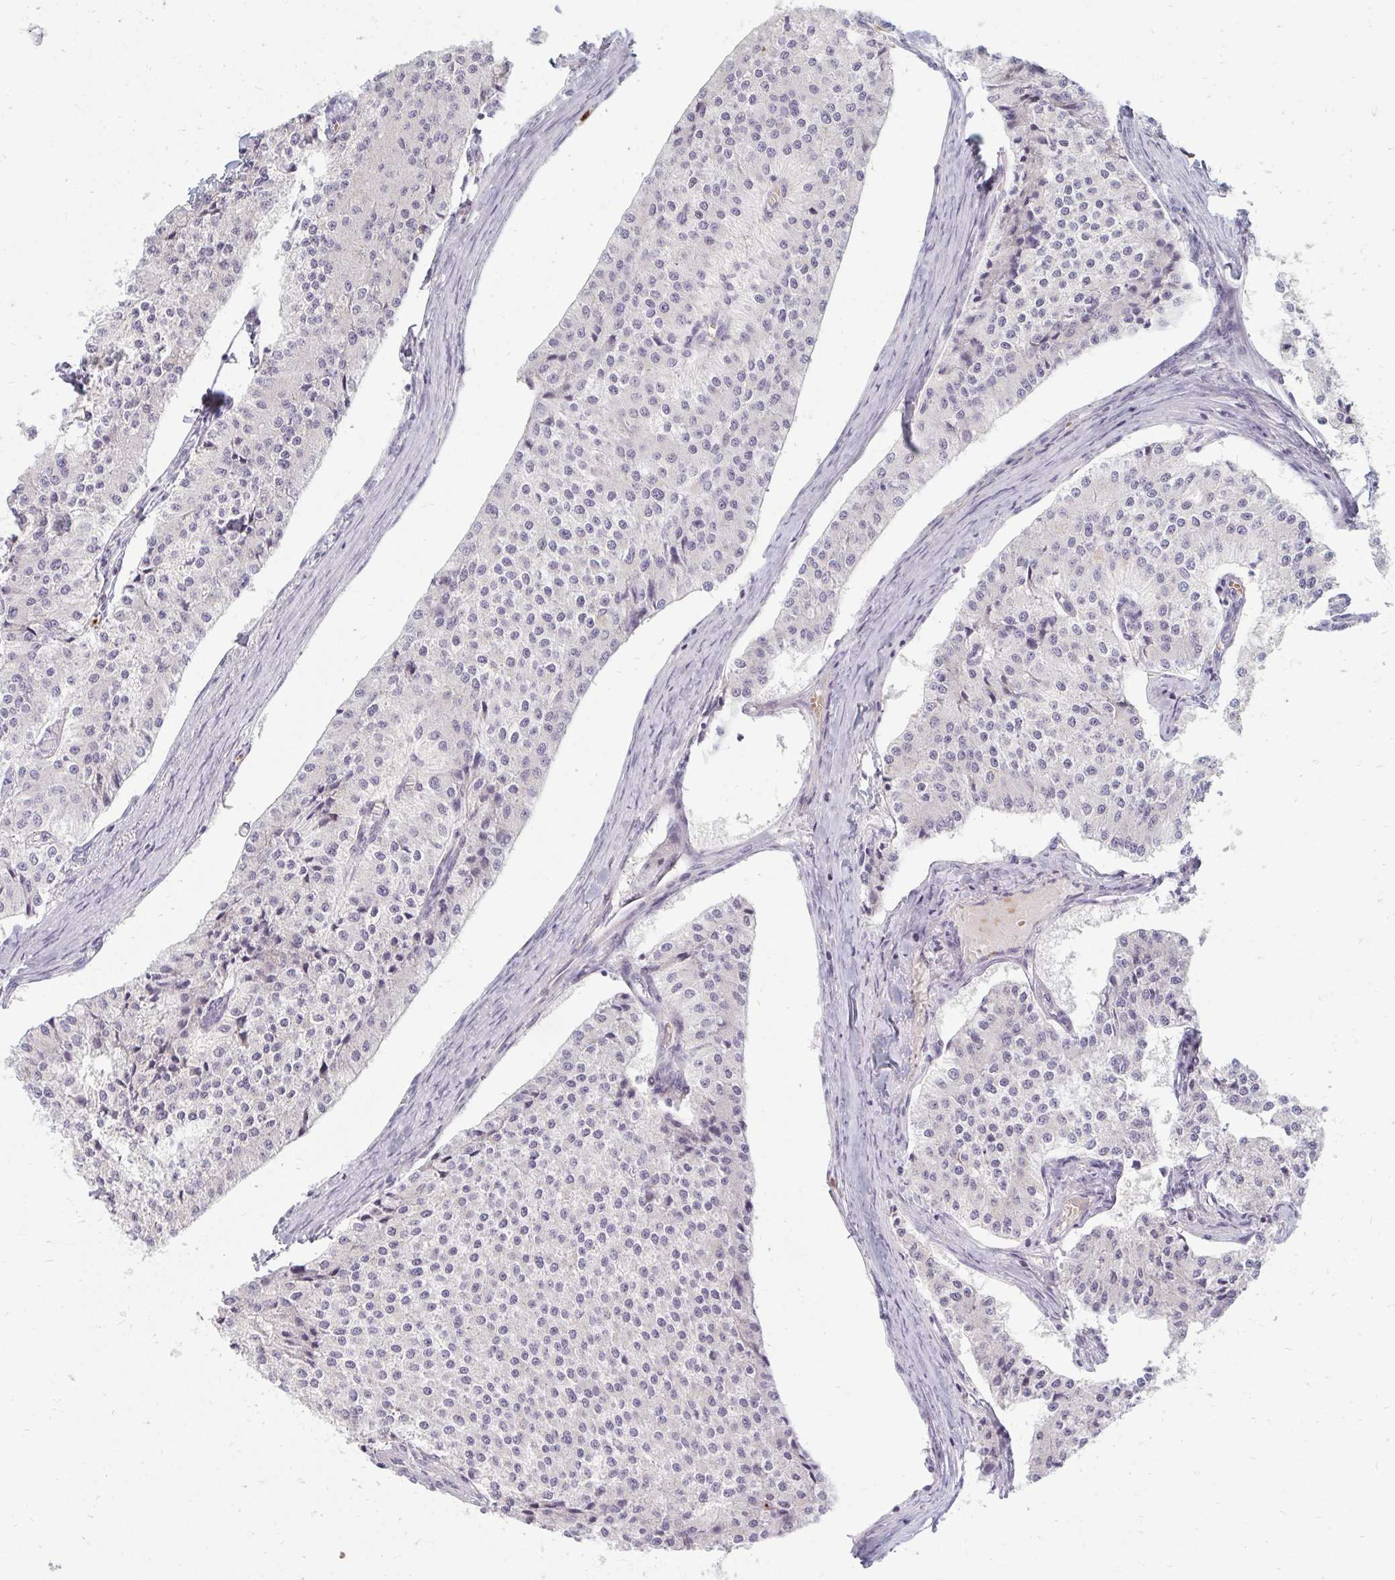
{"staining": {"intensity": "negative", "quantity": "none", "location": "none"}, "tissue": "carcinoid", "cell_type": "Tumor cells", "image_type": "cancer", "snomed": [{"axis": "morphology", "description": "Carcinoid, malignant, NOS"}, {"axis": "topography", "description": "Colon"}], "caption": "Tumor cells show no significant protein positivity in malignant carcinoid.", "gene": "RAB33A", "patient": {"sex": "female", "age": 52}}